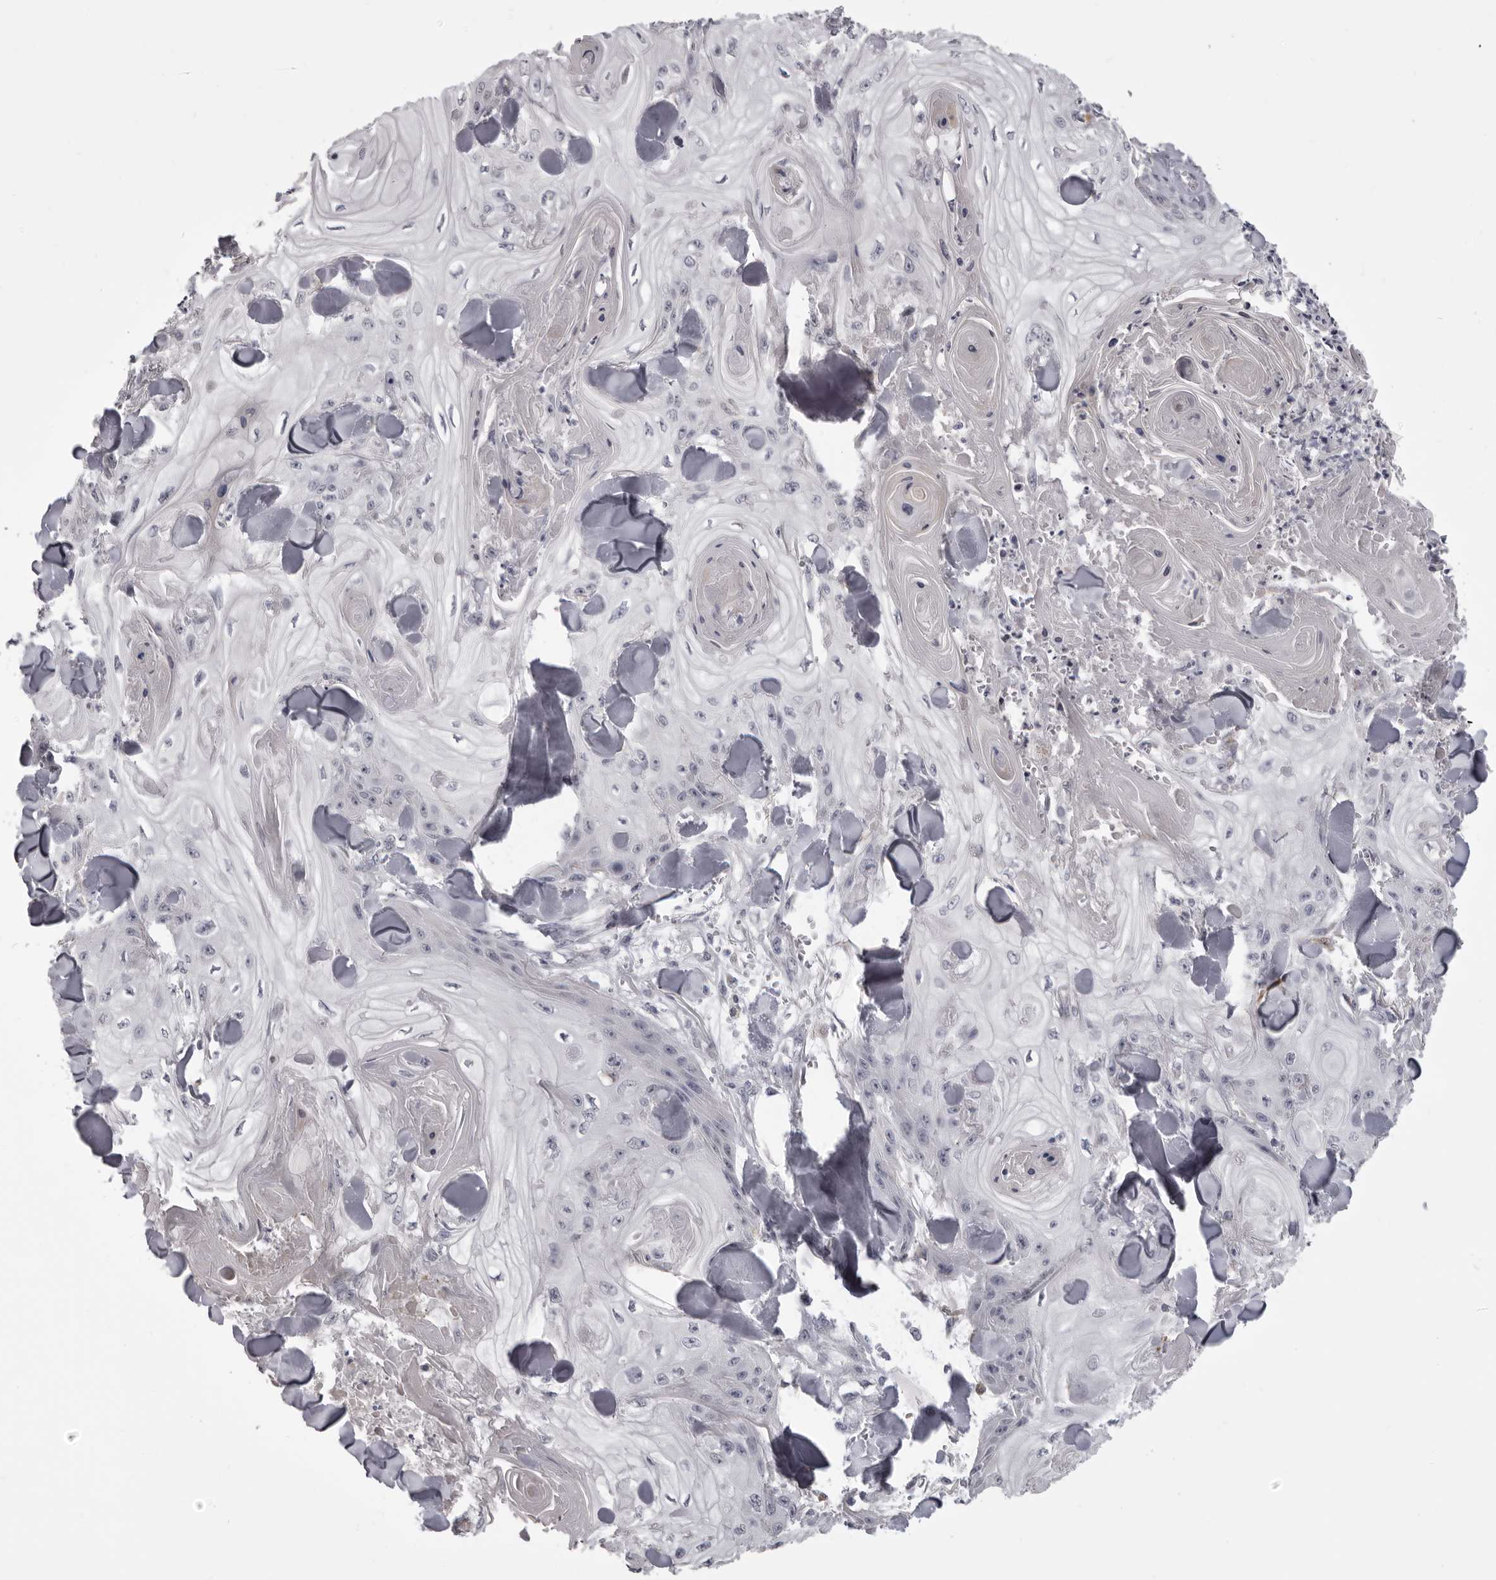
{"staining": {"intensity": "negative", "quantity": "none", "location": "none"}, "tissue": "skin cancer", "cell_type": "Tumor cells", "image_type": "cancer", "snomed": [{"axis": "morphology", "description": "Squamous cell carcinoma, NOS"}, {"axis": "topography", "description": "Skin"}], "caption": "Histopathology image shows no significant protein expression in tumor cells of skin squamous cell carcinoma.", "gene": "NCEH1", "patient": {"sex": "male", "age": 74}}